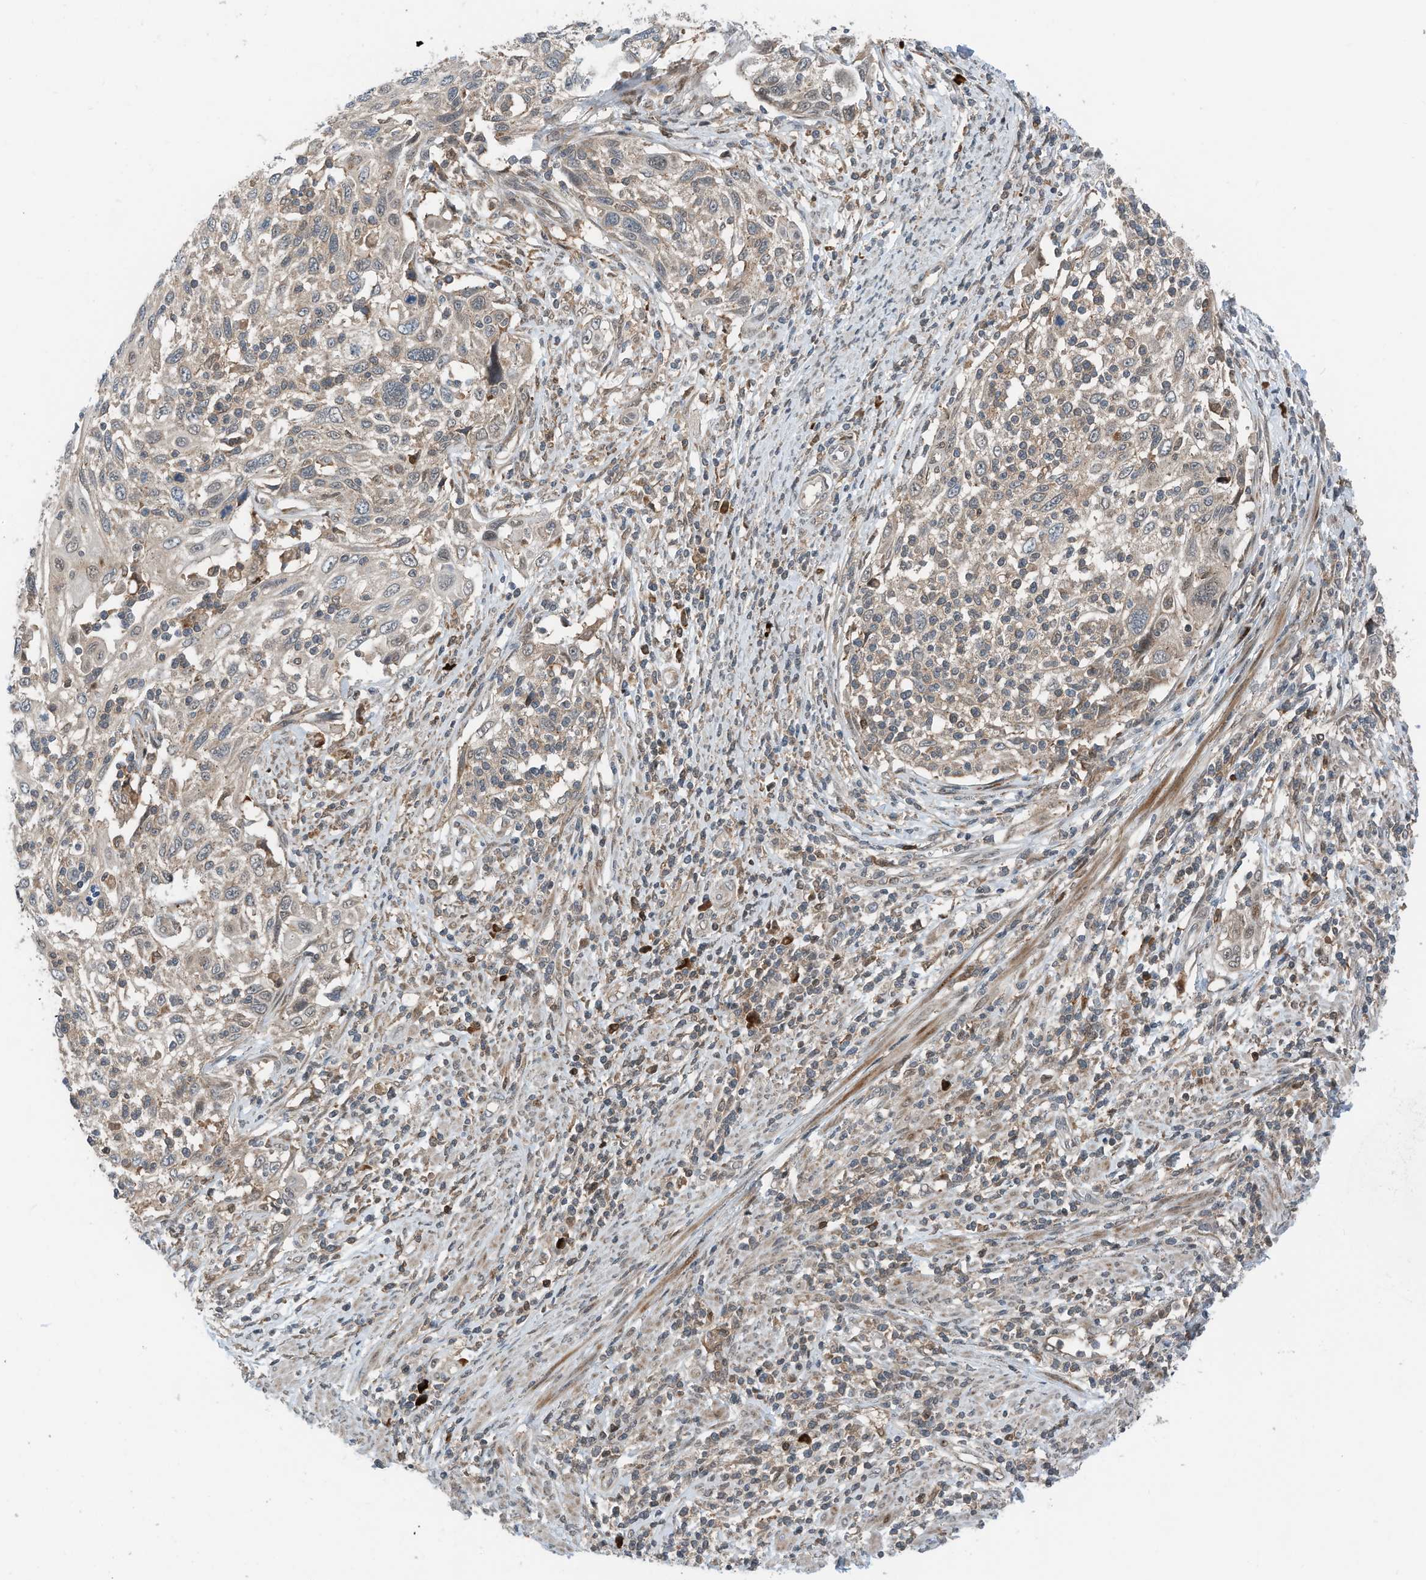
{"staining": {"intensity": "weak", "quantity": ">75%", "location": "cytoplasmic/membranous"}, "tissue": "cervical cancer", "cell_type": "Tumor cells", "image_type": "cancer", "snomed": [{"axis": "morphology", "description": "Squamous cell carcinoma, NOS"}, {"axis": "topography", "description": "Cervix"}], "caption": "High-power microscopy captured an IHC image of cervical squamous cell carcinoma, revealing weak cytoplasmic/membranous expression in about >75% of tumor cells.", "gene": "RMND1", "patient": {"sex": "female", "age": 70}}